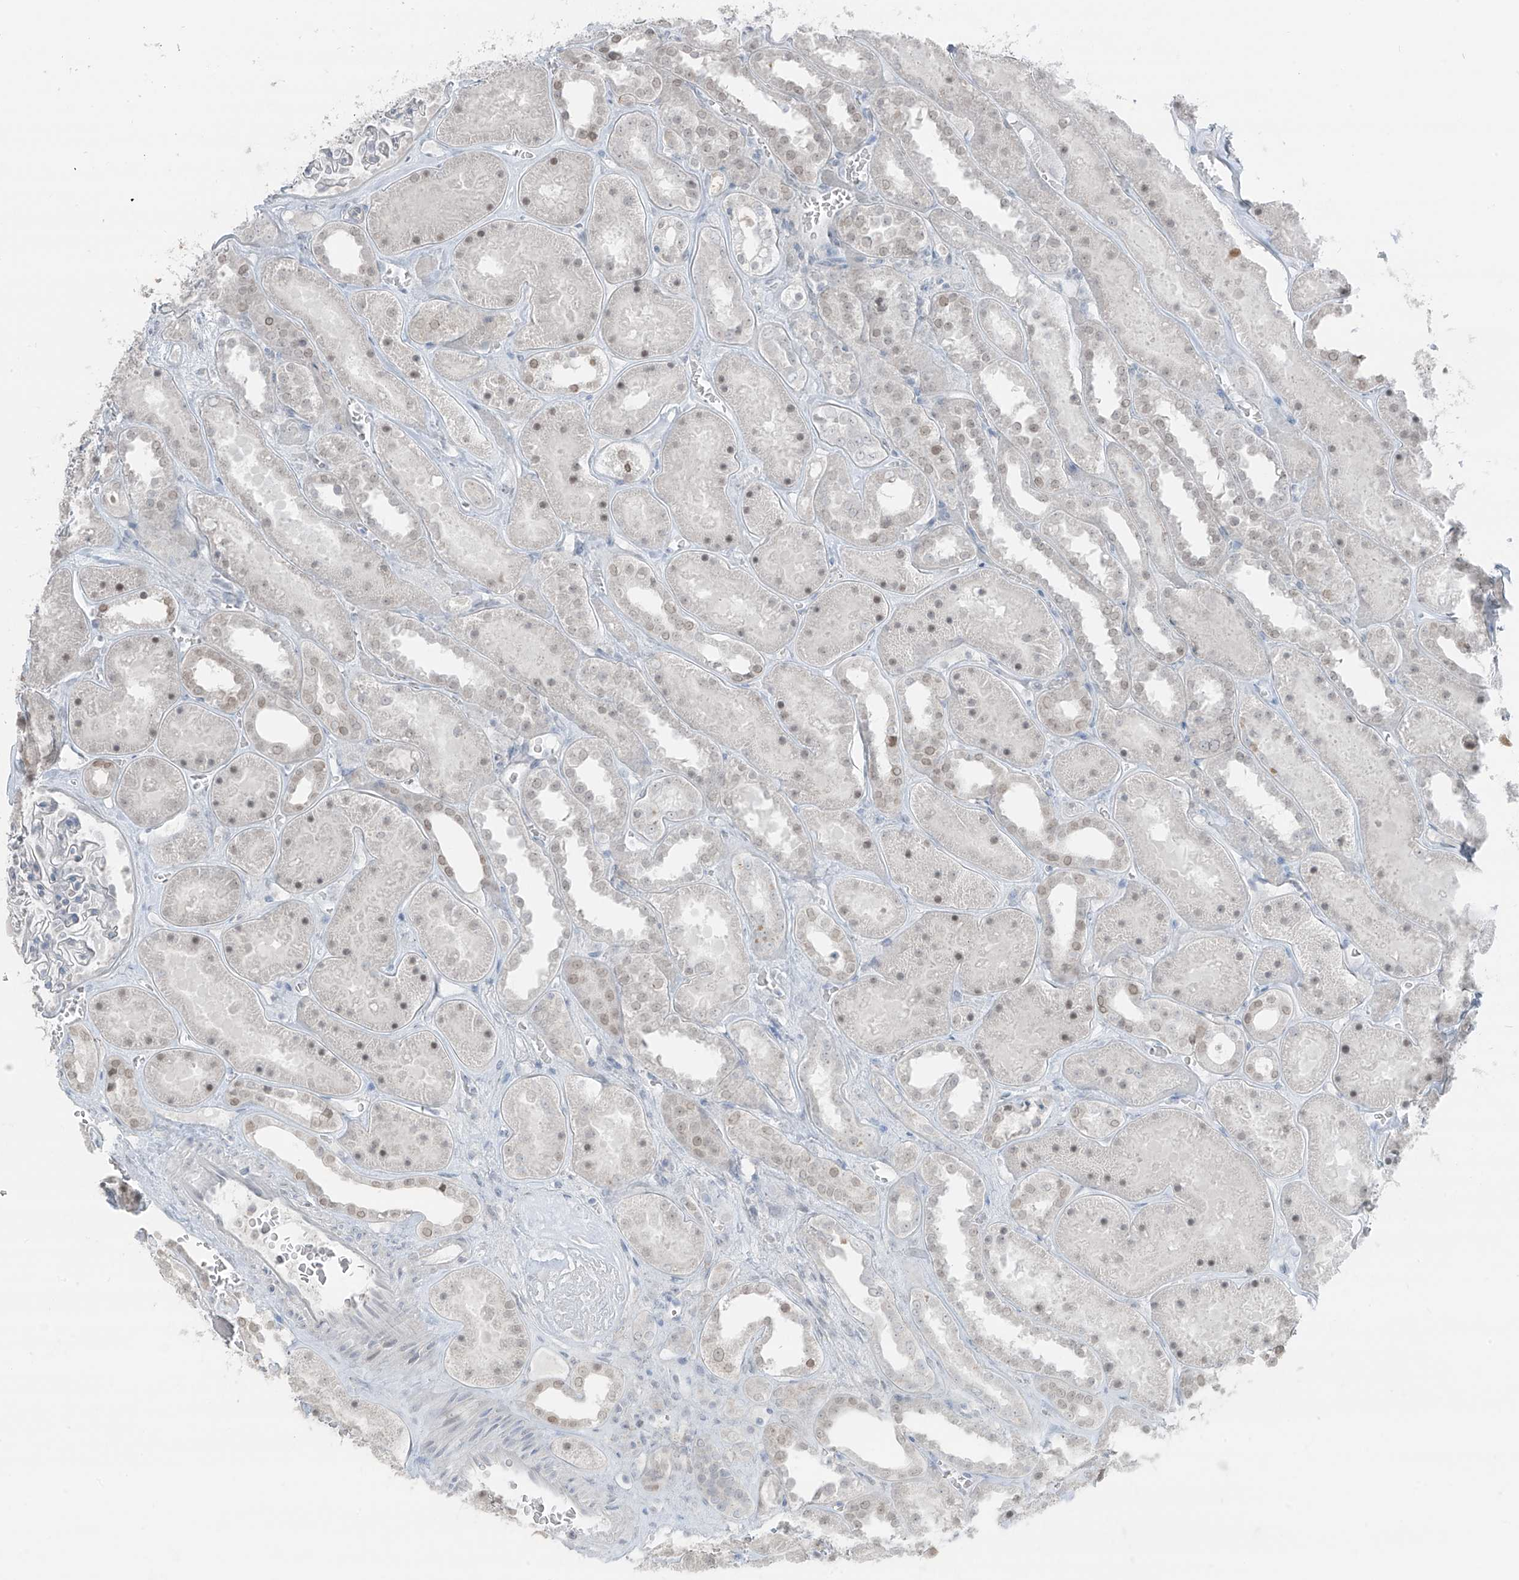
{"staining": {"intensity": "negative", "quantity": "none", "location": "none"}, "tissue": "kidney", "cell_type": "Cells in glomeruli", "image_type": "normal", "snomed": [{"axis": "morphology", "description": "Normal tissue, NOS"}, {"axis": "topography", "description": "Kidney"}], "caption": "Protein analysis of normal kidney displays no significant staining in cells in glomeruli.", "gene": "PRDM6", "patient": {"sex": "female", "age": 41}}